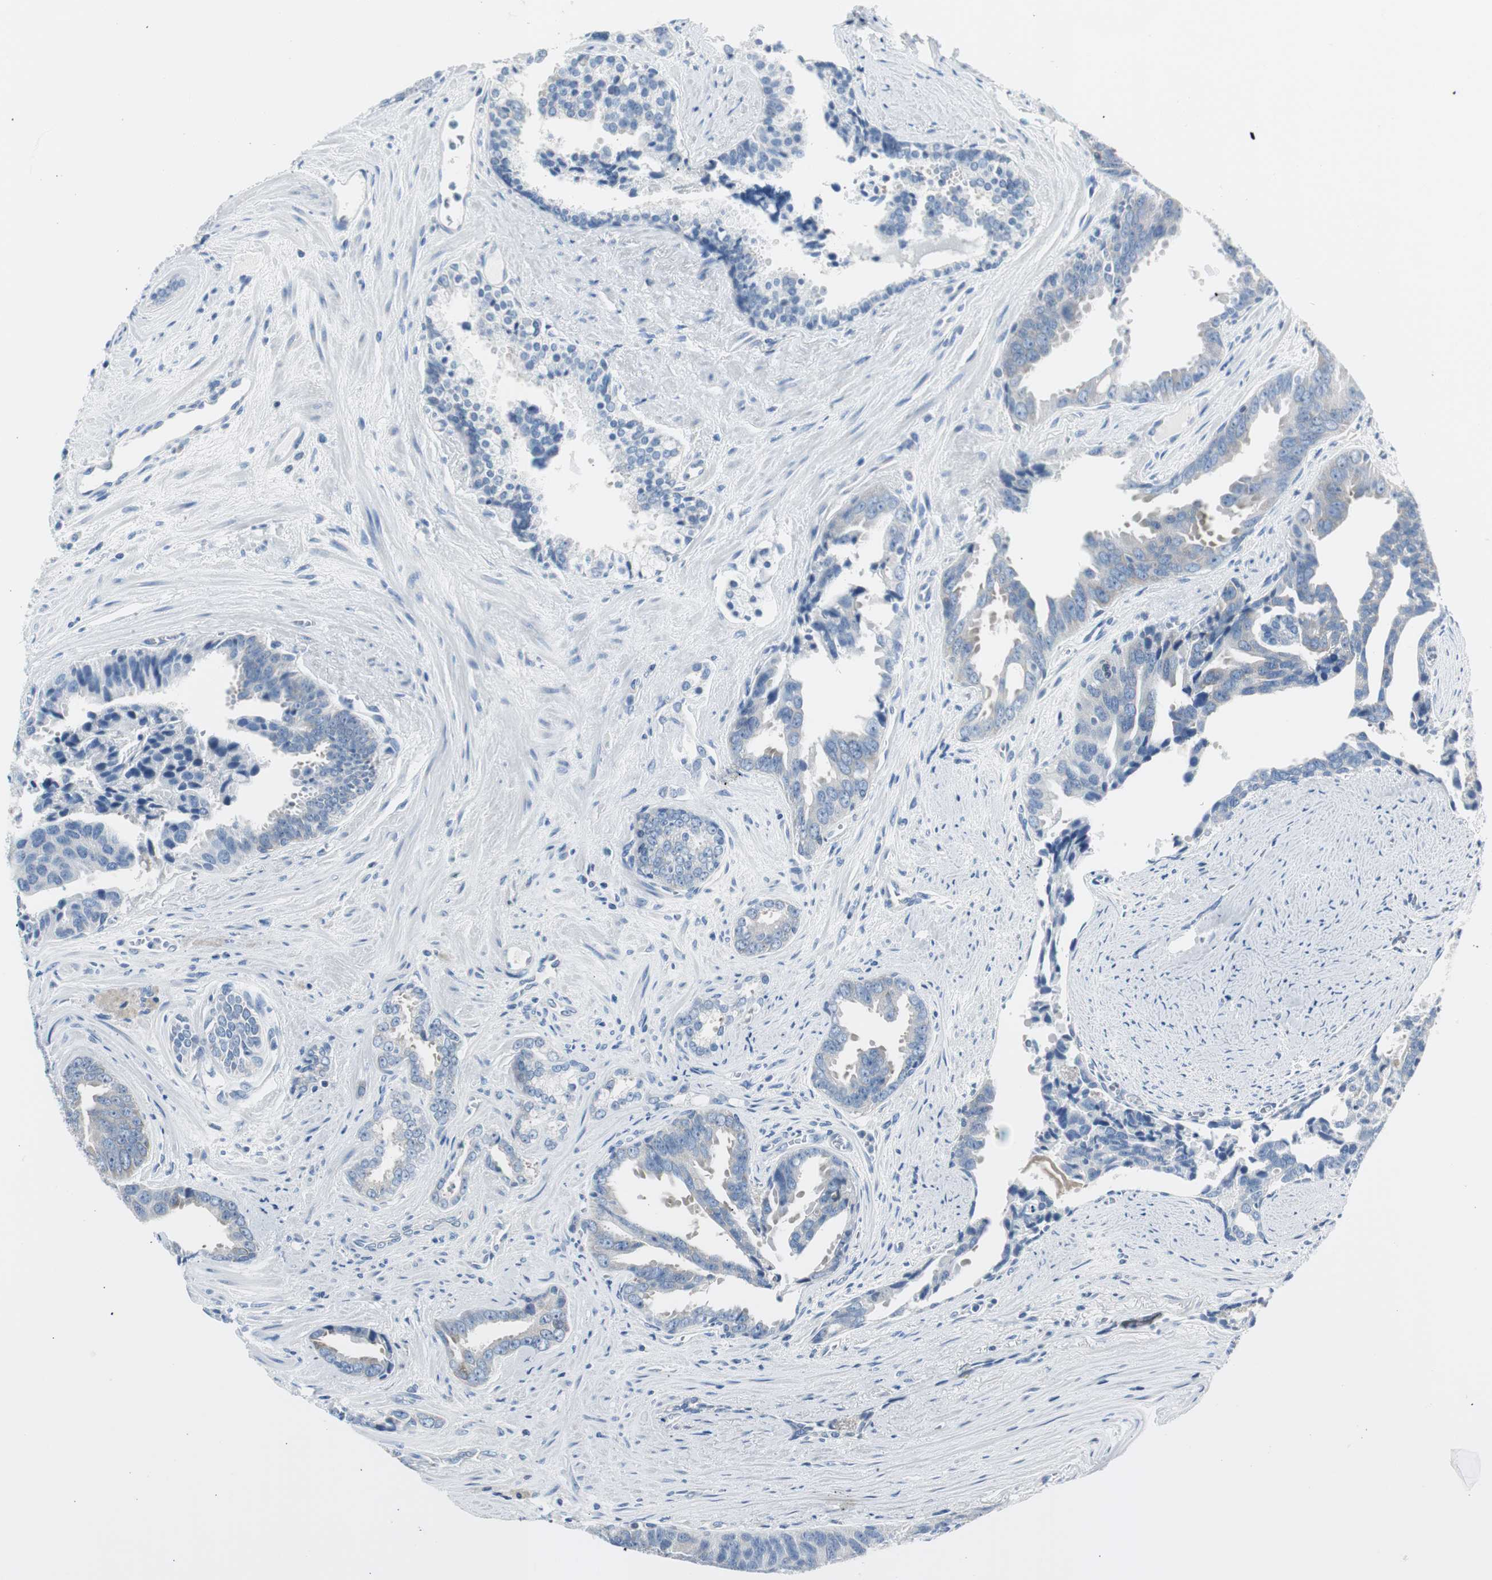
{"staining": {"intensity": "weak", "quantity": "<25%", "location": "cytoplasmic/membranous"}, "tissue": "prostate cancer", "cell_type": "Tumor cells", "image_type": "cancer", "snomed": [{"axis": "morphology", "description": "Adenocarcinoma, High grade"}, {"axis": "topography", "description": "Prostate"}], "caption": "High magnification brightfield microscopy of high-grade adenocarcinoma (prostate) stained with DAB (brown) and counterstained with hematoxylin (blue): tumor cells show no significant positivity.", "gene": "RPS12", "patient": {"sex": "male", "age": 67}}